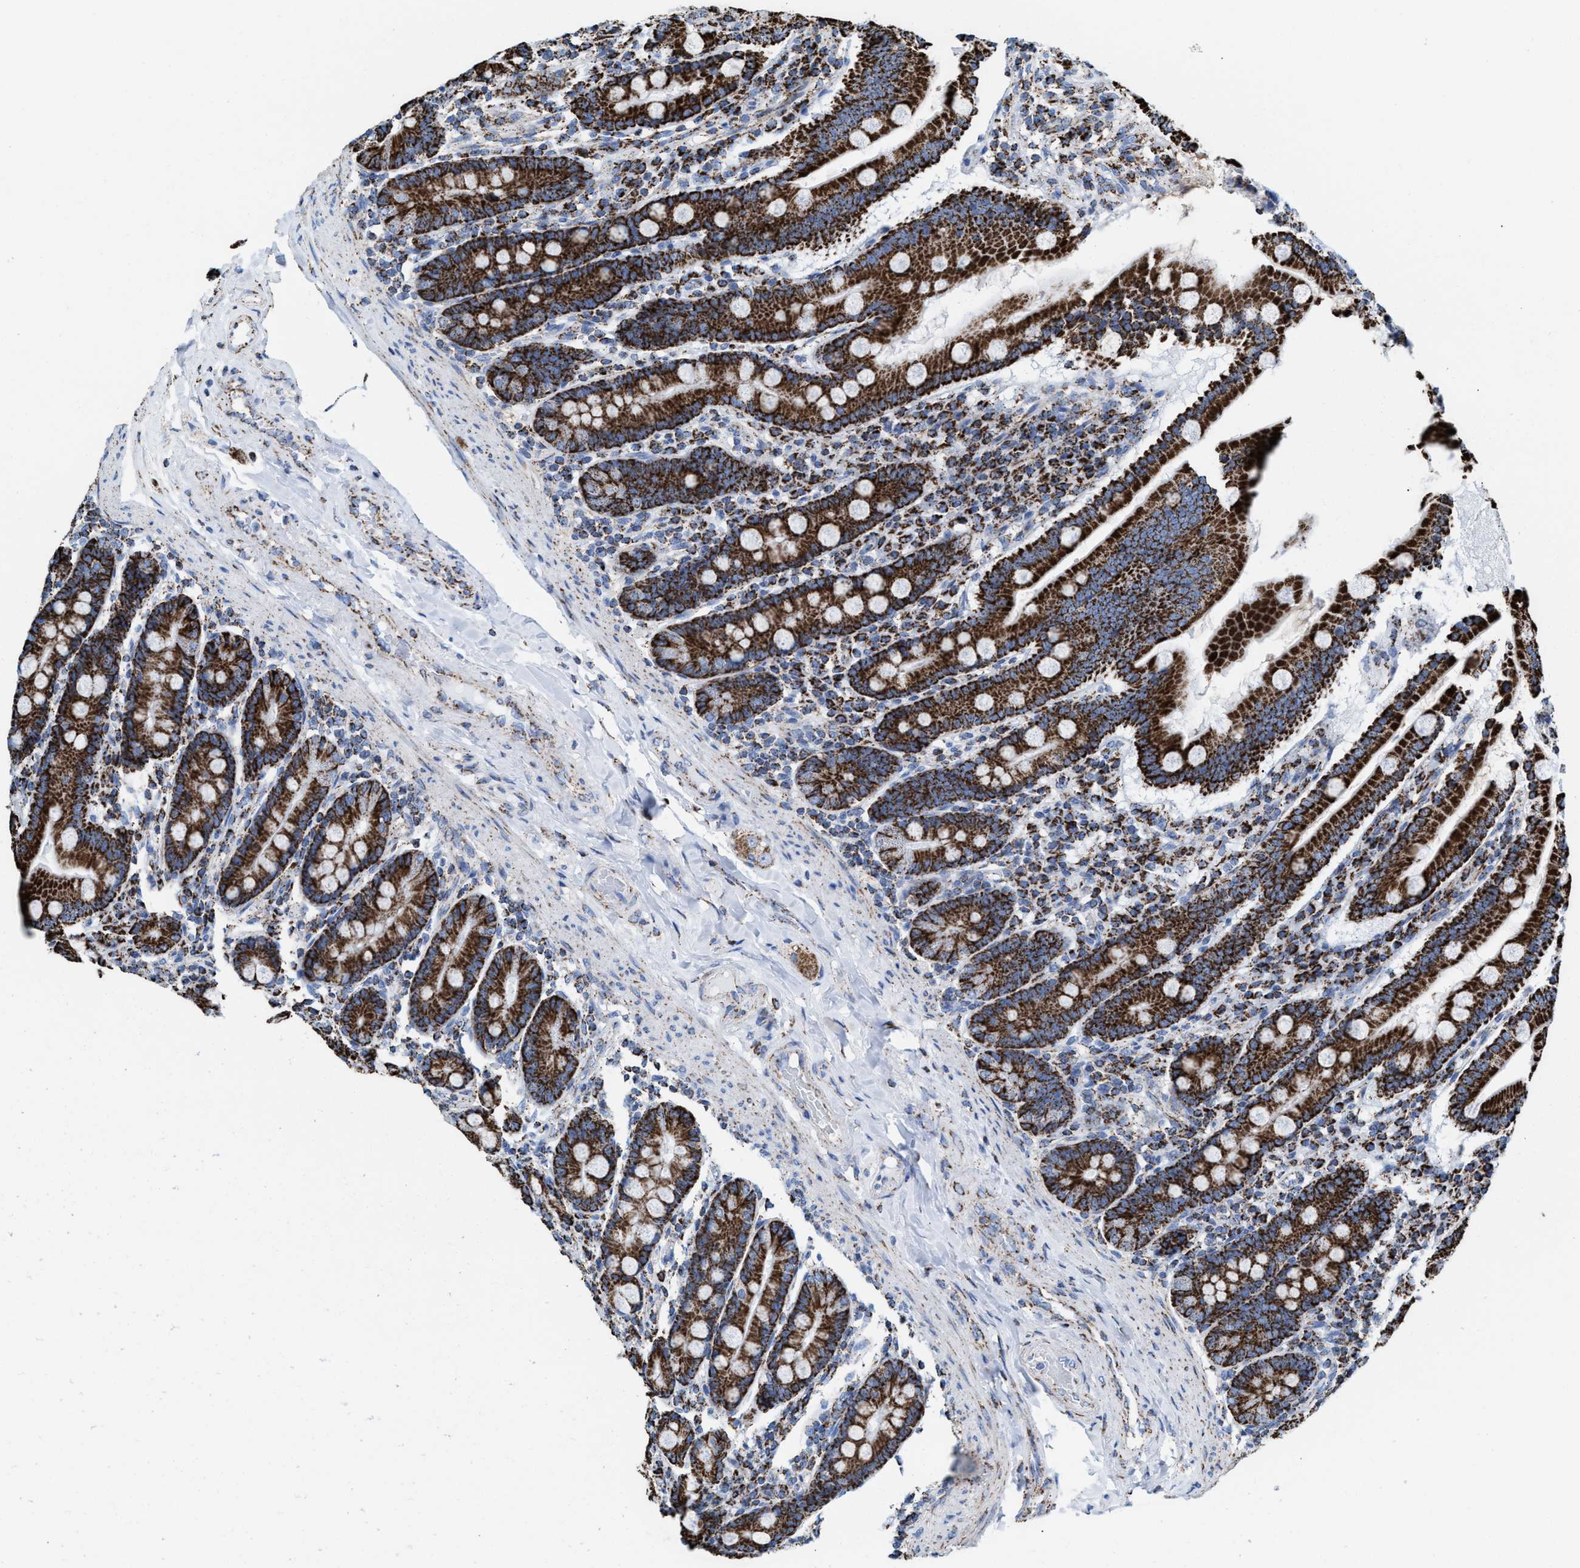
{"staining": {"intensity": "strong", "quantity": ">75%", "location": "cytoplasmic/membranous"}, "tissue": "duodenum", "cell_type": "Glandular cells", "image_type": "normal", "snomed": [{"axis": "morphology", "description": "Normal tissue, NOS"}, {"axis": "topography", "description": "Duodenum"}], "caption": "Brown immunohistochemical staining in benign human duodenum exhibits strong cytoplasmic/membranous positivity in about >75% of glandular cells.", "gene": "ECHS1", "patient": {"sex": "male", "age": 50}}